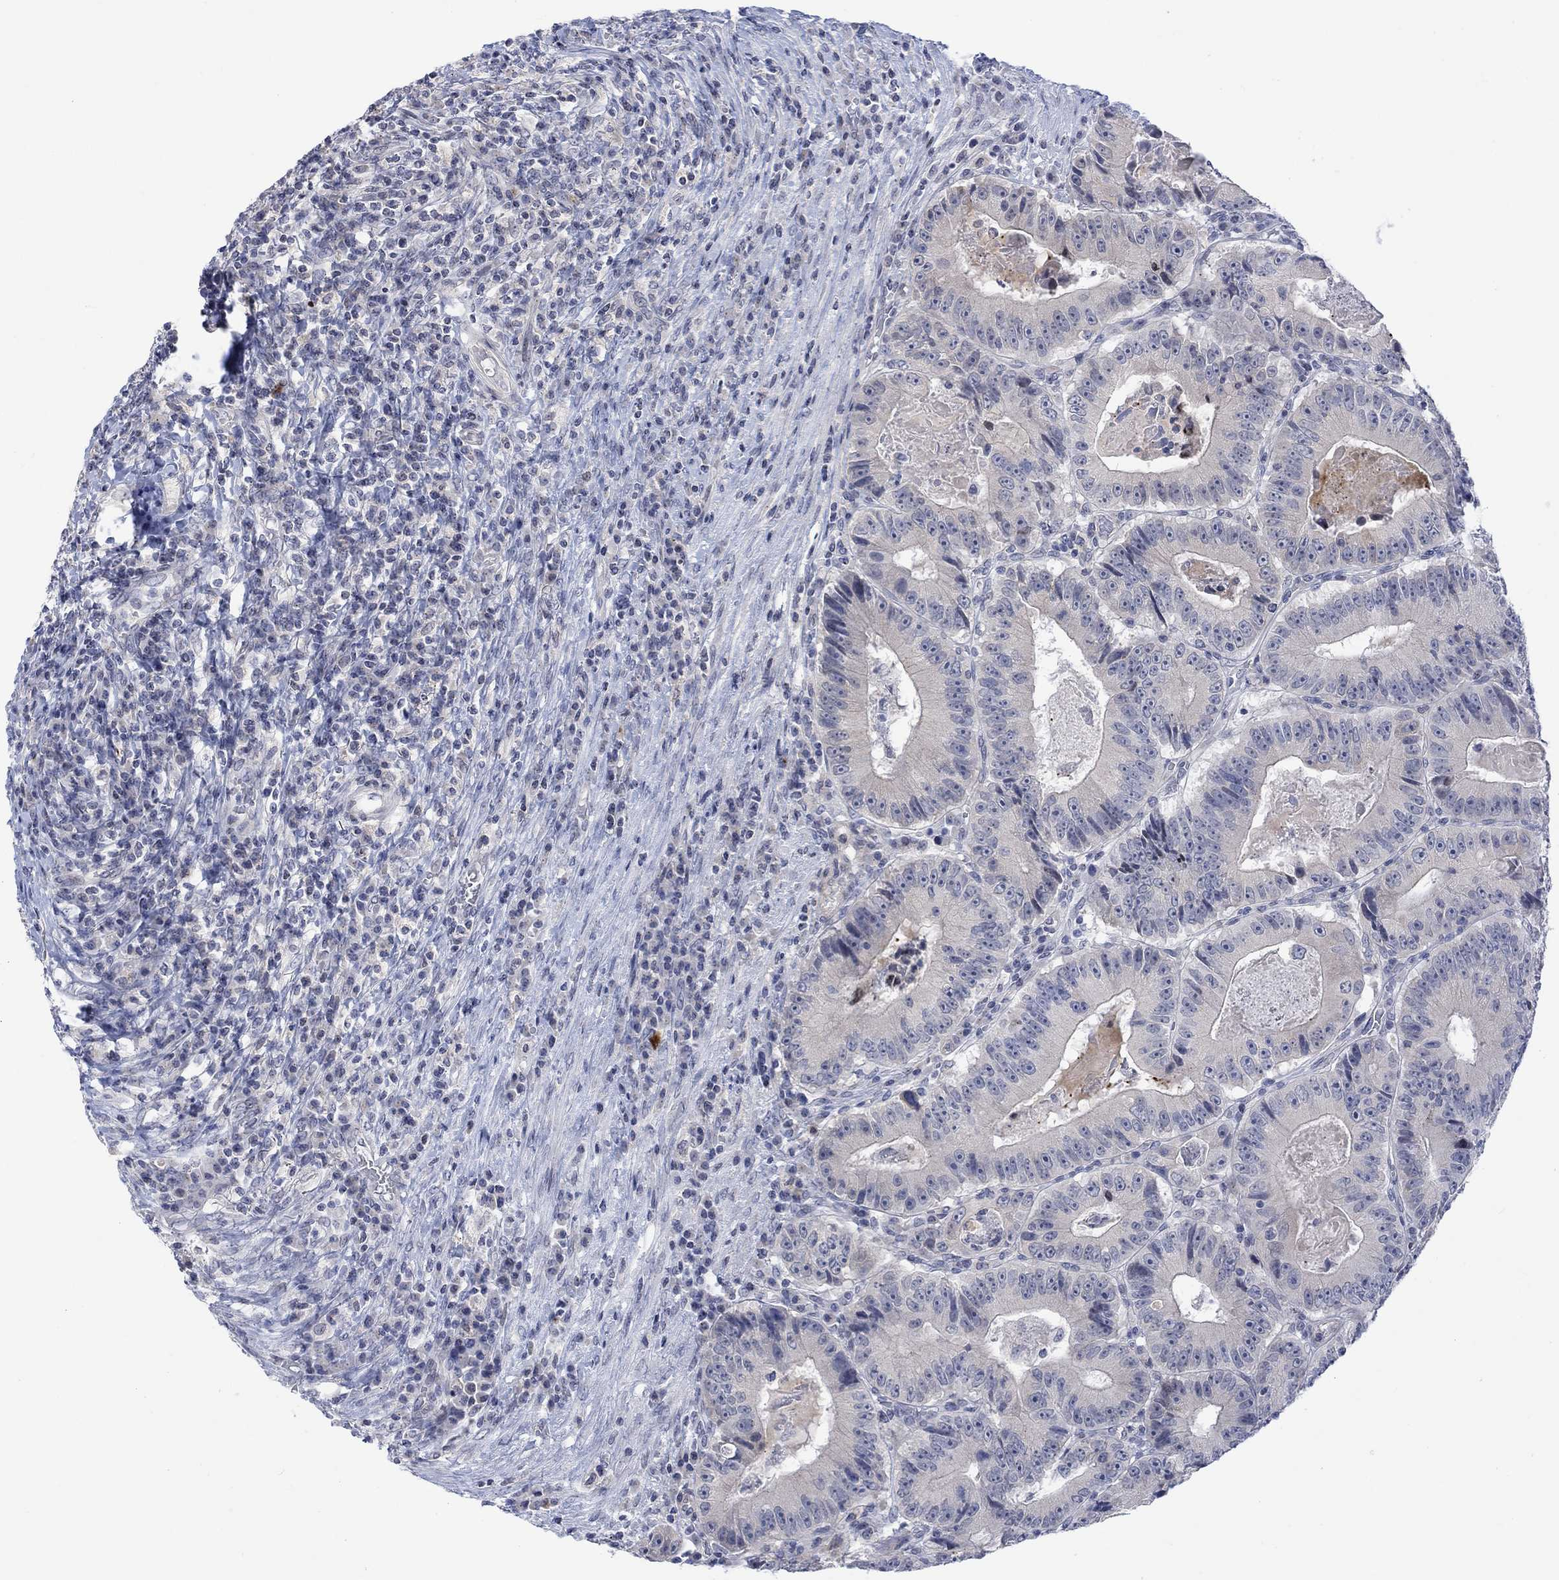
{"staining": {"intensity": "negative", "quantity": "none", "location": "none"}, "tissue": "colorectal cancer", "cell_type": "Tumor cells", "image_type": "cancer", "snomed": [{"axis": "morphology", "description": "Adenocarcinoma, NOS"}, {"axis": "topography", "description": "Colon"}], "caption": "This is an immunohistochemistry (IHC) image of human adenocarcinoma (colorectal). There is no expression in tumor cells.", "gene": "DCX", "patient": {"sex": "female", "age": 86}}